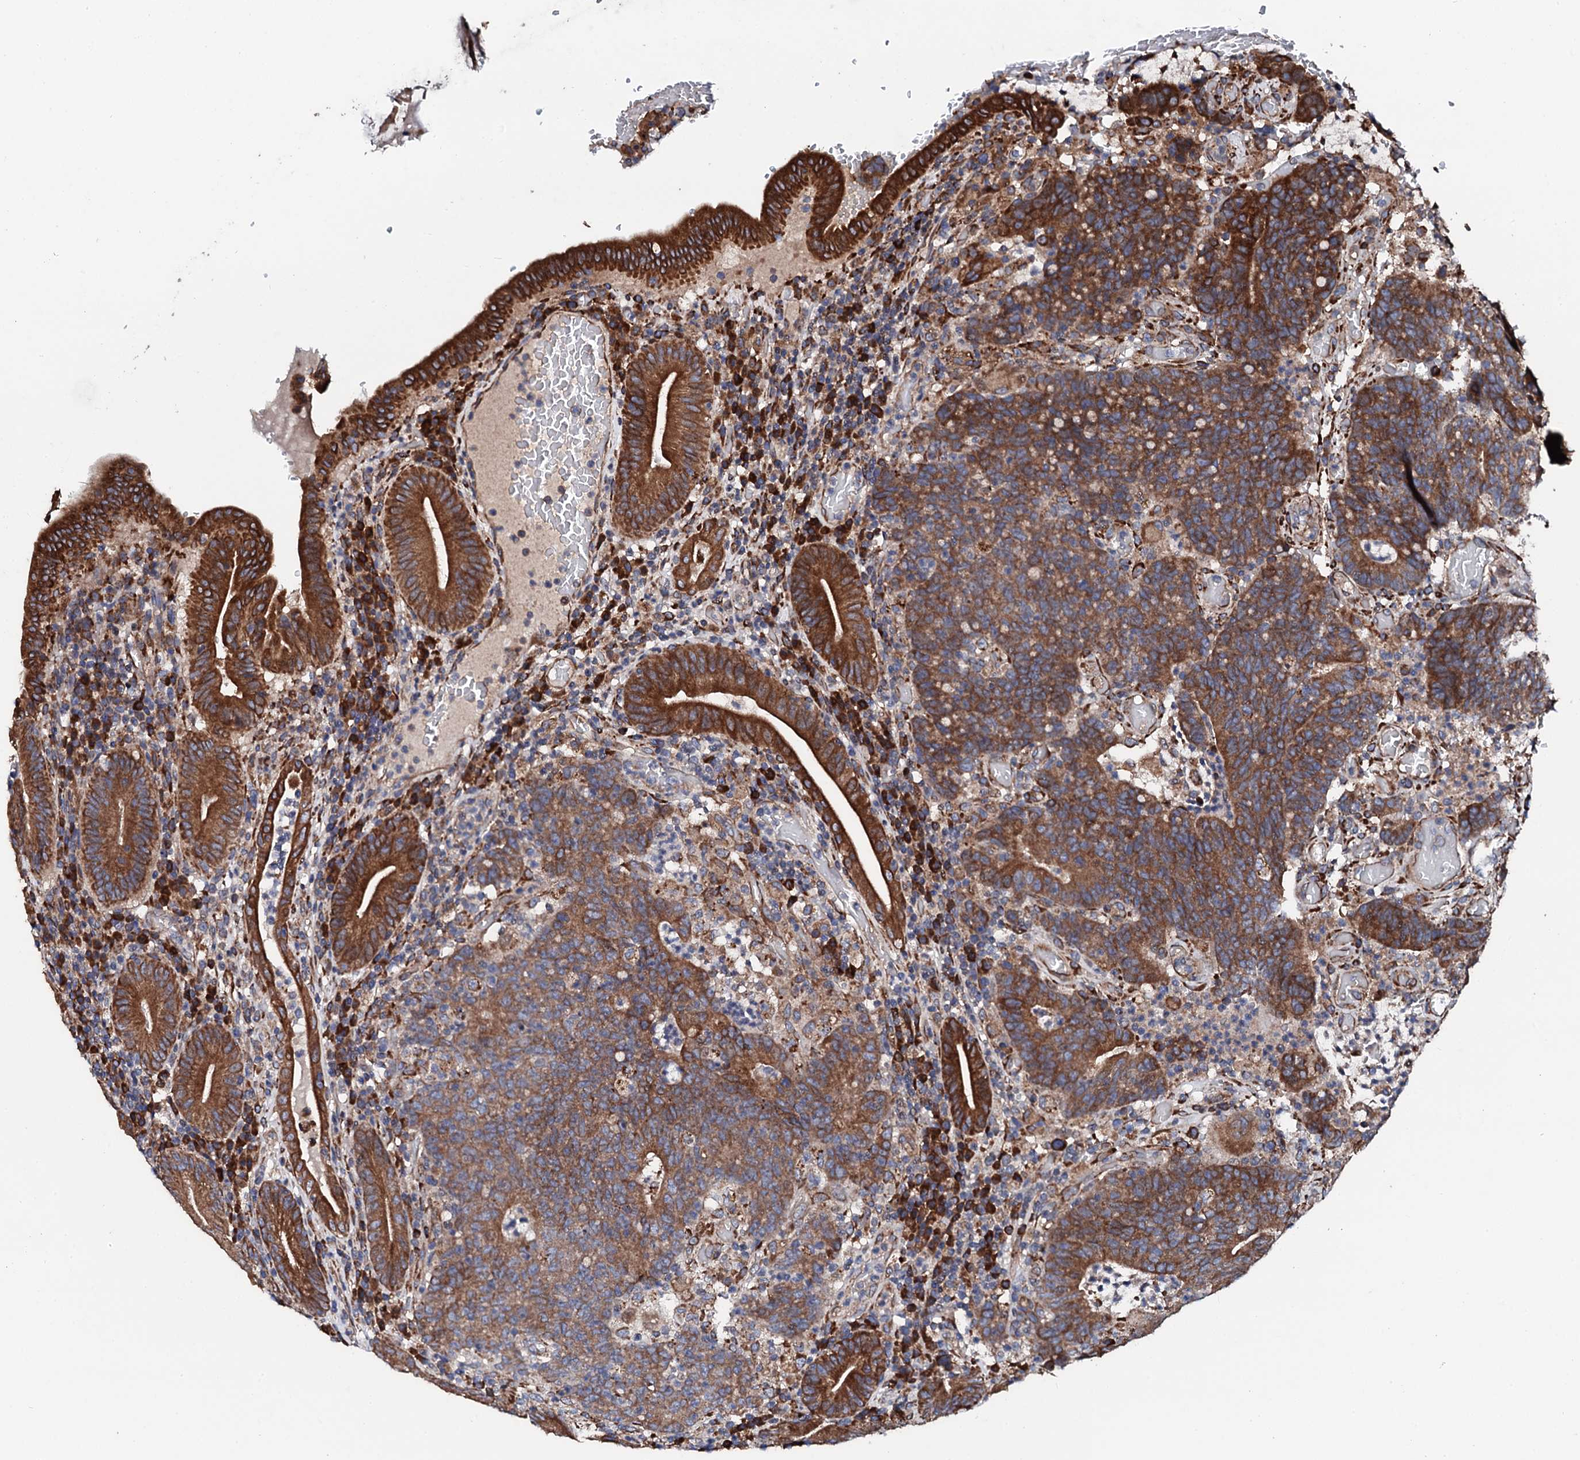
{"staining": {"intensity": "strong", "quantity": "25%-75%", "location": "cytoplasmic/membranous"}, "tissue": "colorectal cancer", "cell_type": "Tumor cells", "image_type": "cancer", "snomed": [{"axis": "morphology", "description": "Normal tissue, NOS"}, {"axis": "morphology", "description": "Adenocarcinoma, NOS"}, {"axis": "topography", "description": "Colon"}], "caption": "Brown immunohistochemical staining in human colorectal adenocarcinoma demonstrates strong cytoplasmic/membranous positivity in about 25%-75% of tumor cells.", "gene": "CKAP5", "patient": {"sex": "female", "age": 75}}